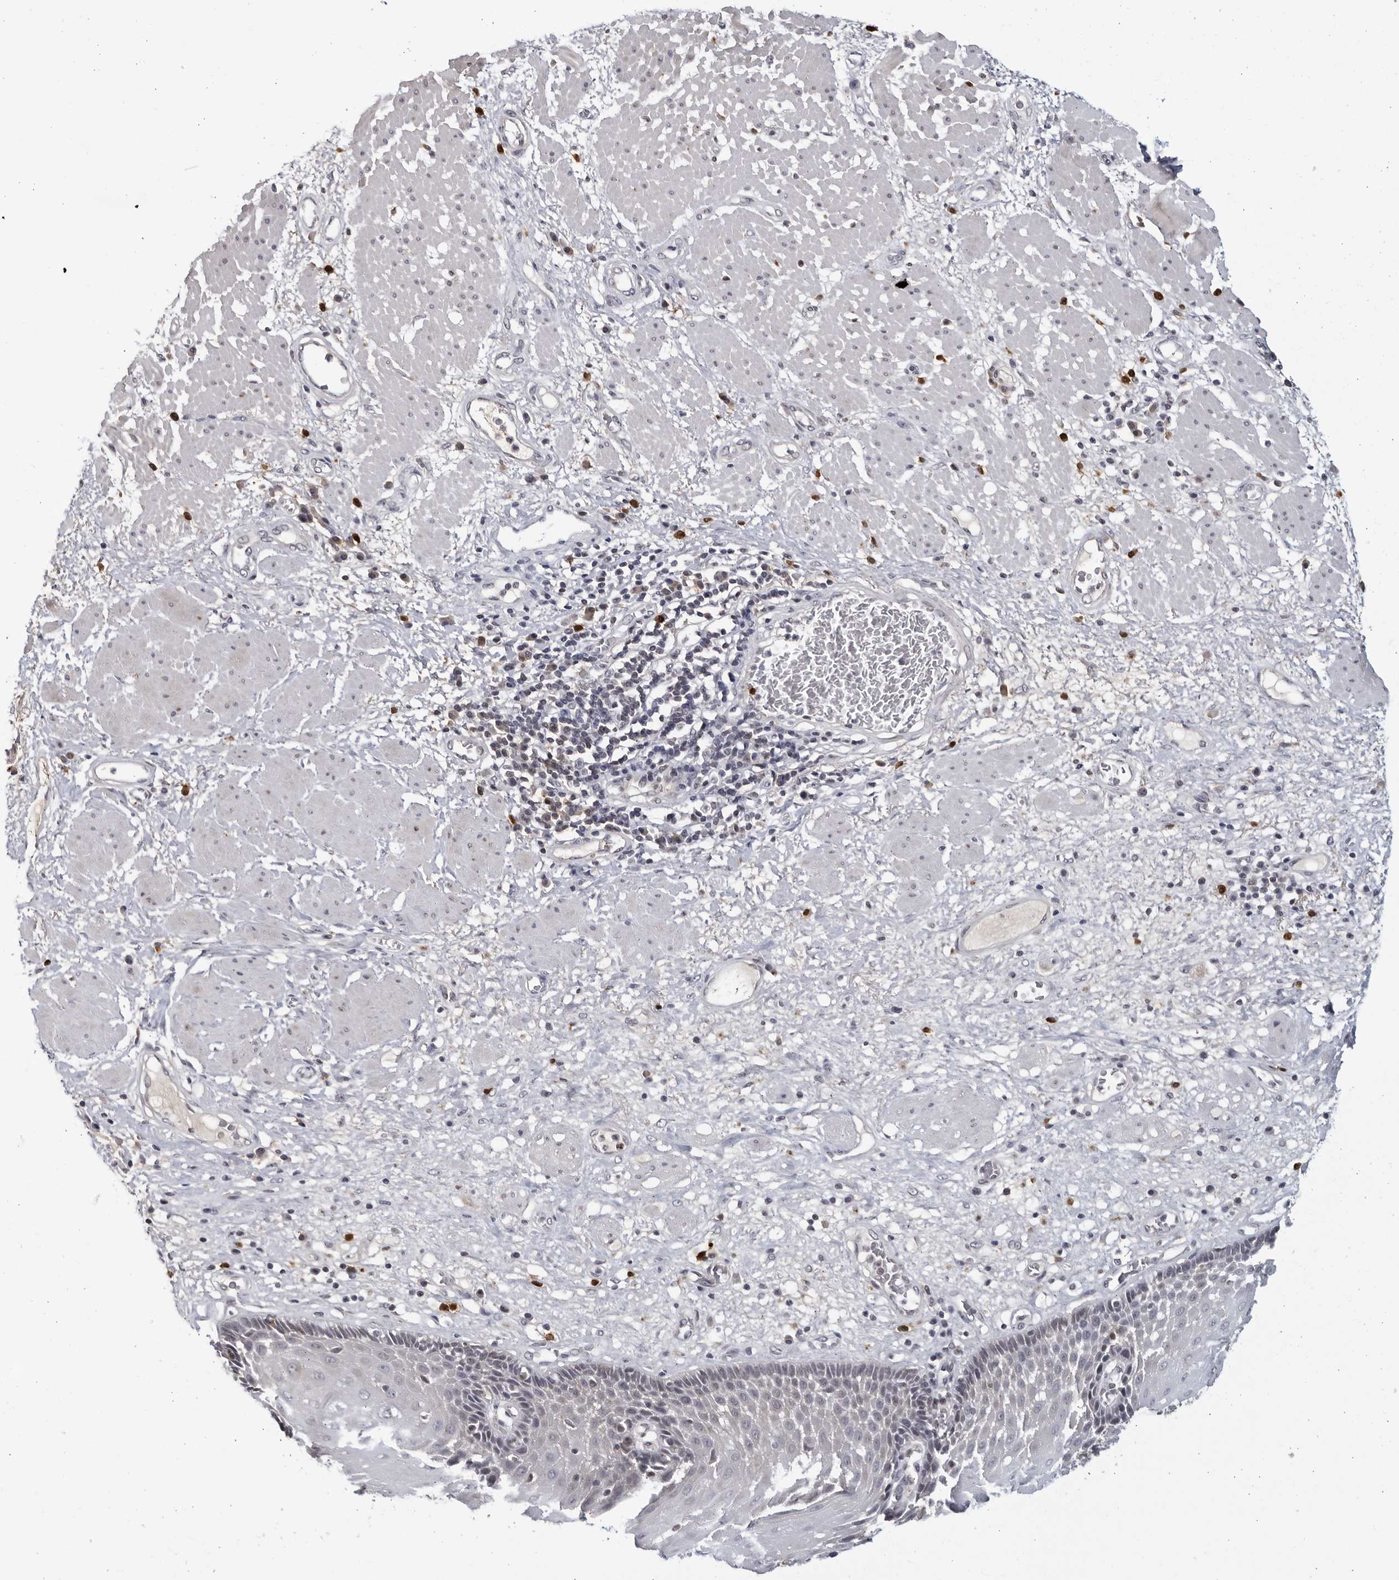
{"staining": {"intensity": "negative", "quantity": "none", "location": "none"}, "tissue": "esophagus", "cell_type": "Squamous epithelial cells", "image_type": "normal", "snomed": [{"axis": "morphology", "description": "Normal tissue, NOS"}, {"axis": "morphology", "description": "Adenocarcinoma, NOS"}, {"axis": "topography", "description": "Esophagus"}], "caption": "A photomicrograph of esophagus stained for a protein demonstrates no brown staining in squamous epithelial cells.", "gene": "STRADB", "patient": {"sex": "male", "age": 62}}